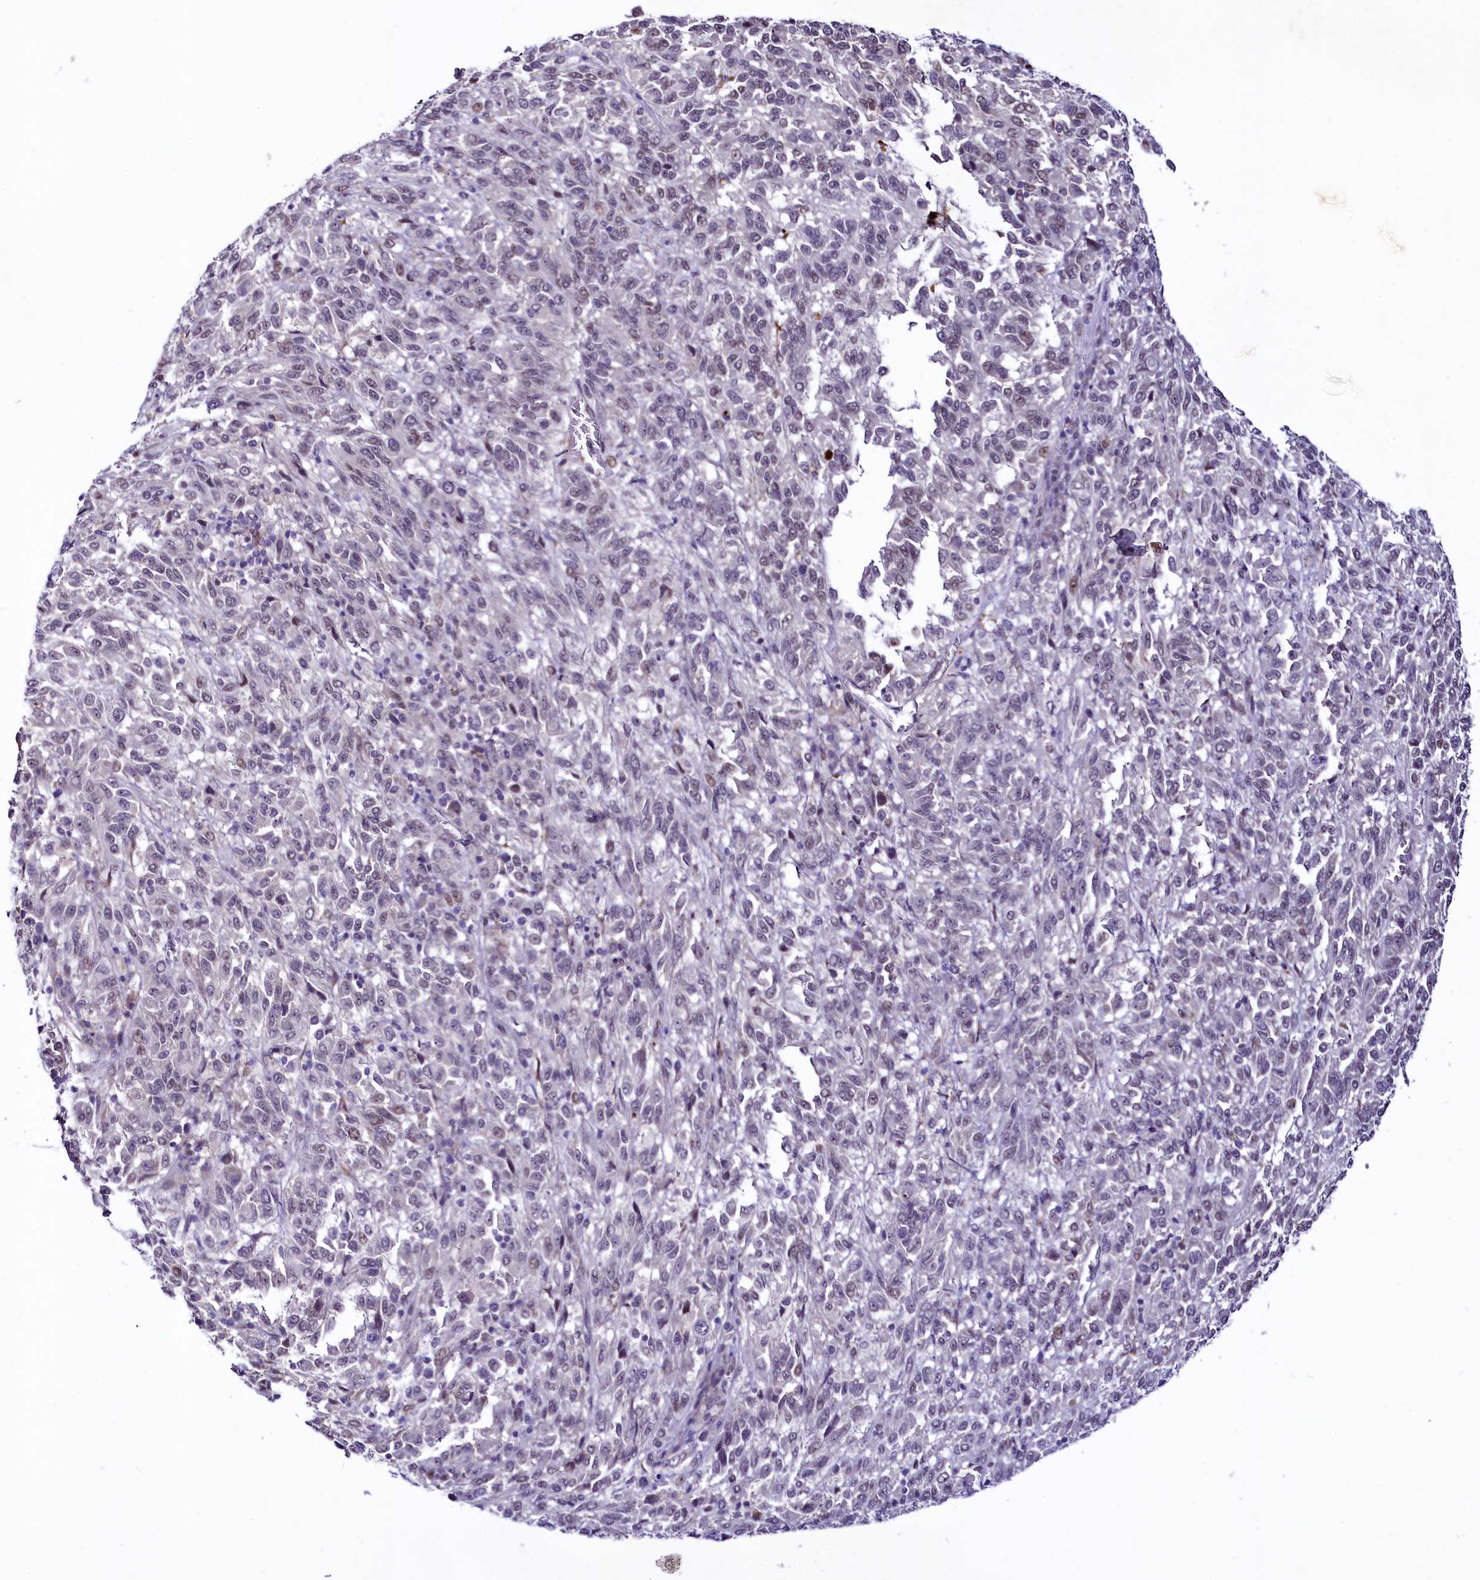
{"staining": {"intensity": "negative", "quantity": "none", "location": "none"}, "tissue": "melanoma", "cell_type": "Tumor cells", "image_type": "cancer", "snomed": [{"axis": "morphology", "description": "Malignant melanoma, Metastatic site"}, {"axis": "topography", "description": "Lung"}], "caption": "The IHC photomicrograph has no significant expression in tumor cells of melanoma tissue.", "gene": "LEUTX", "patient": {"sex": "male", "age": 64}}